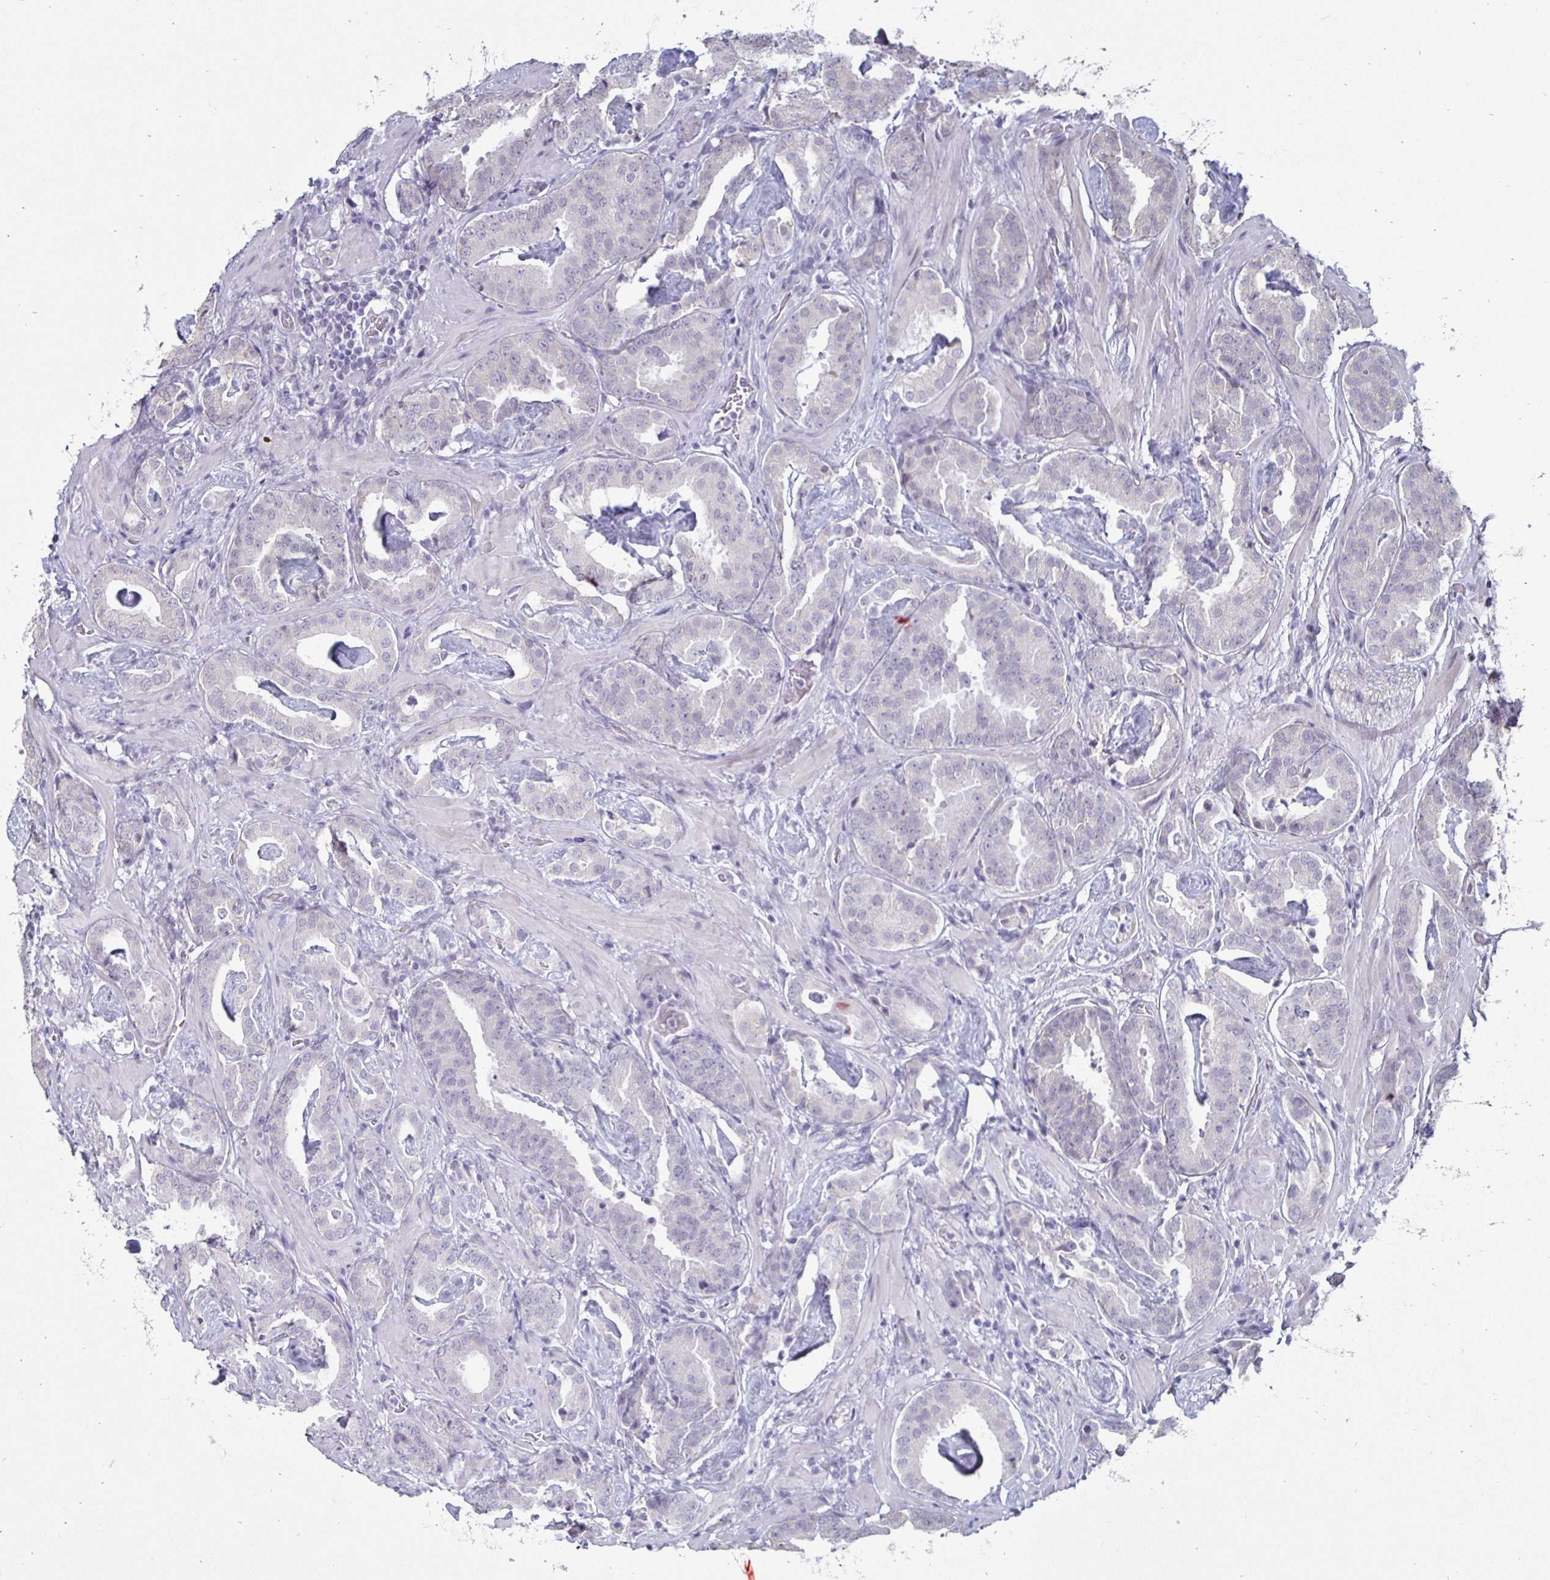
{"staining": {"intensity": "negative", "quantity": "none", "location": "none"}, "tissue": "prostate cancer", "cell_type": "Tumor cells", "image_type": "cancer", "snomed": [{"axis": "morphology", "description": "Adenocarcinoma, Low grade"}, {"axis": "topography", "description": "Prostate"}], "caption": "DAB (3,3'-diaminobenzidine) immunohistochemical staining of low-grade adenocarcinoma (prostate) exhibits no significant staining in tumor cells.", "gene": "OOSP2", "patient": {"sex": "male", "age": 62}}